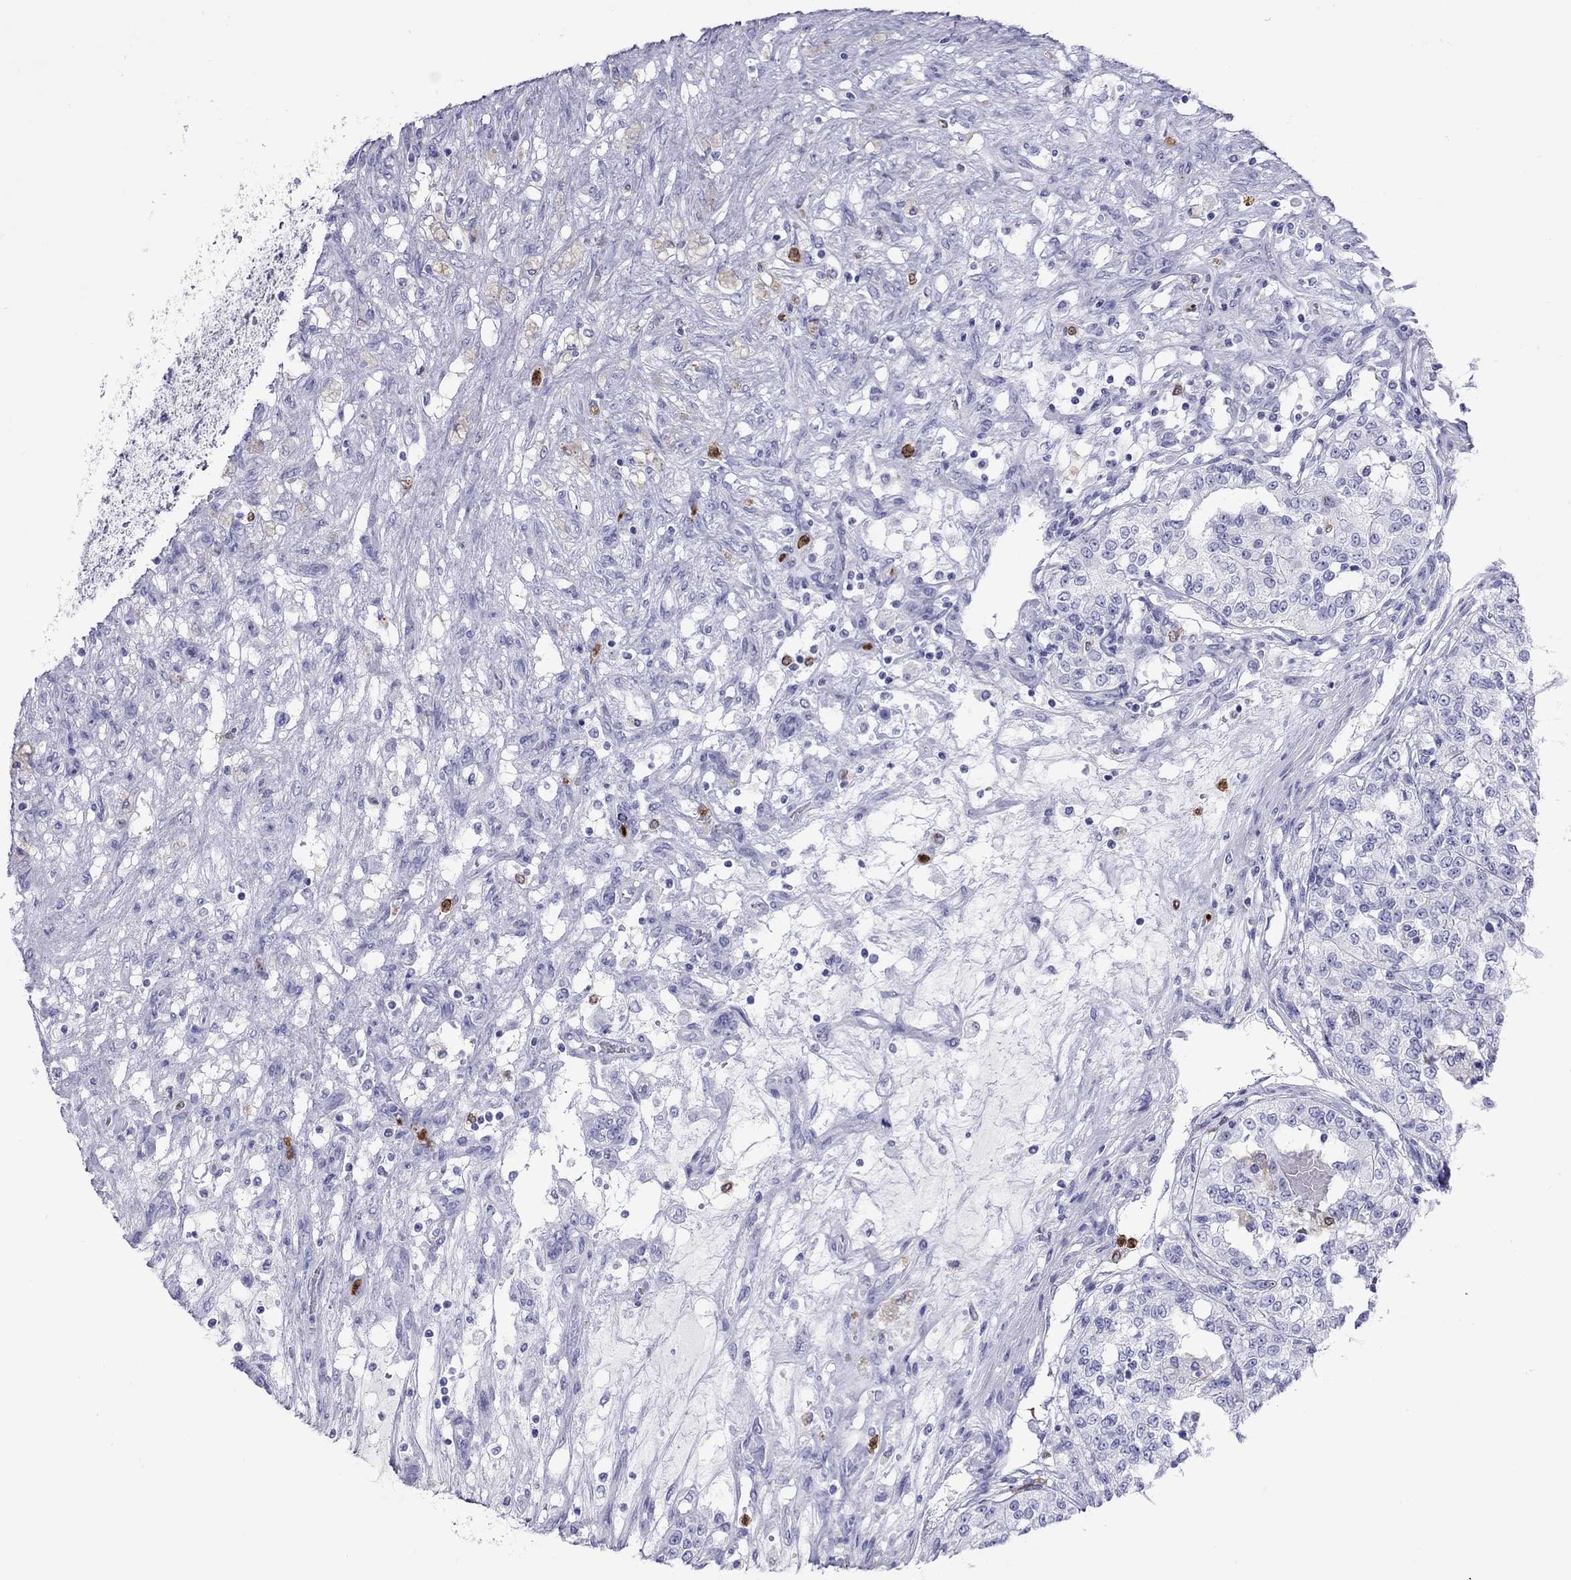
{"staining": {"intensity": "negative", "quantity": "none", "location": "none"}, "tissue": "renal cancer", "cell_type": "Tumor cells", "image_type": "cancer", "snomed": [{"axis": "morphology", "description": "Adenocarcinoma, NOS"}, {"axis": "topography", "description": "Kidney"}], "caption": "Micrograph shows no significant protein staining in tumor cells of renal cancer.", "gene": "SLAMF1", "patient": {"sex": "female", "age": 63}}